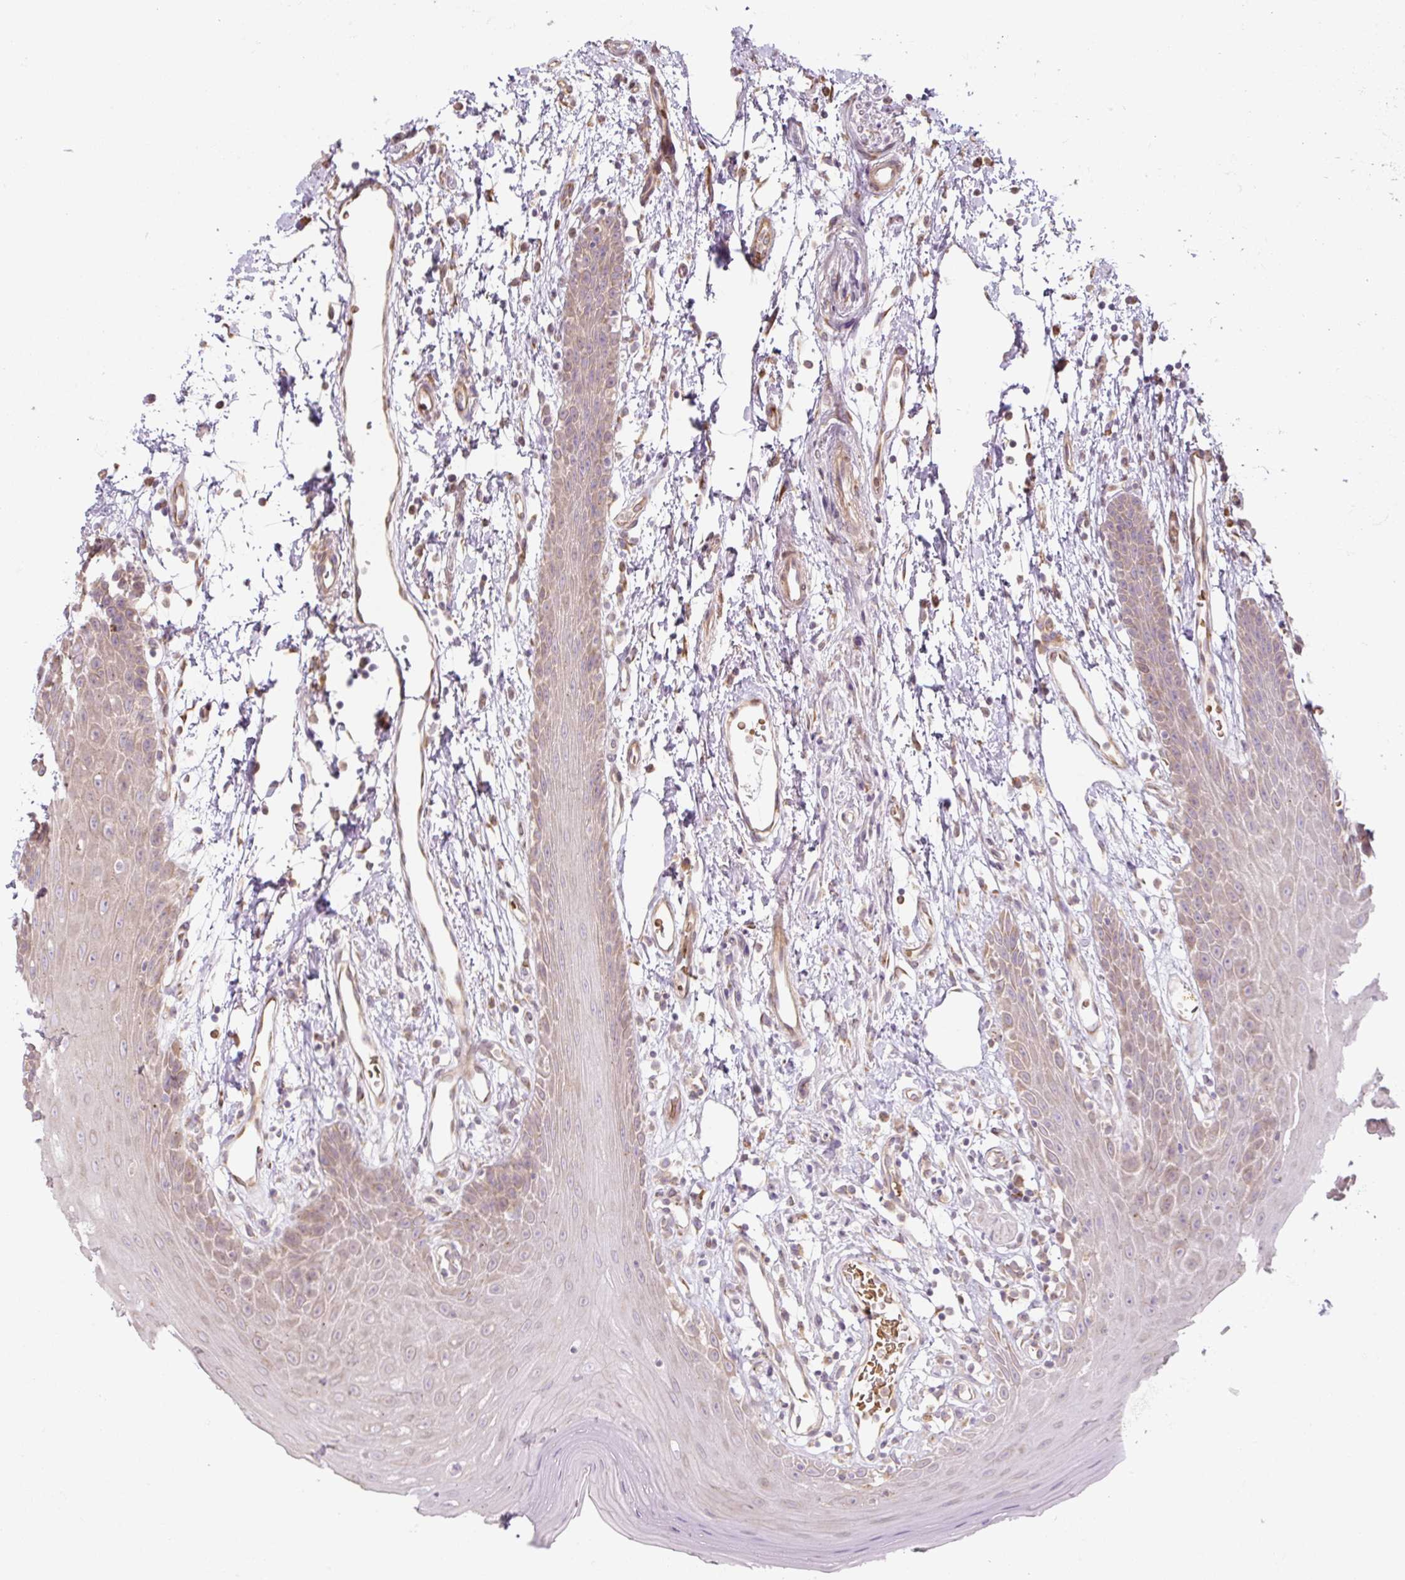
{"staining": {"intensity": "weak", "quantity": "25%-75%", "location": "cytoplasmic/membranous"}, "tissue": "oral mucosa", "cell_type": "Squamous epithelial cells", "image_type": "normal", "snomed": [{"axis": "morphology", "description": "Normal tissue, NOS"}, {"axis": "topography", "description": "Oral tissue"}, {"axis": "topography", "description": "Tounge, NOS"}], "caption": "This image reveals IHC staining of unremarkable human oral mucosa, with low weak cytoplasmic/membranous expression in approximately 25%-75% of squamous epithelial cells.", "gene": "RASA1", "patient": {"sex": "female", "age": 59}}